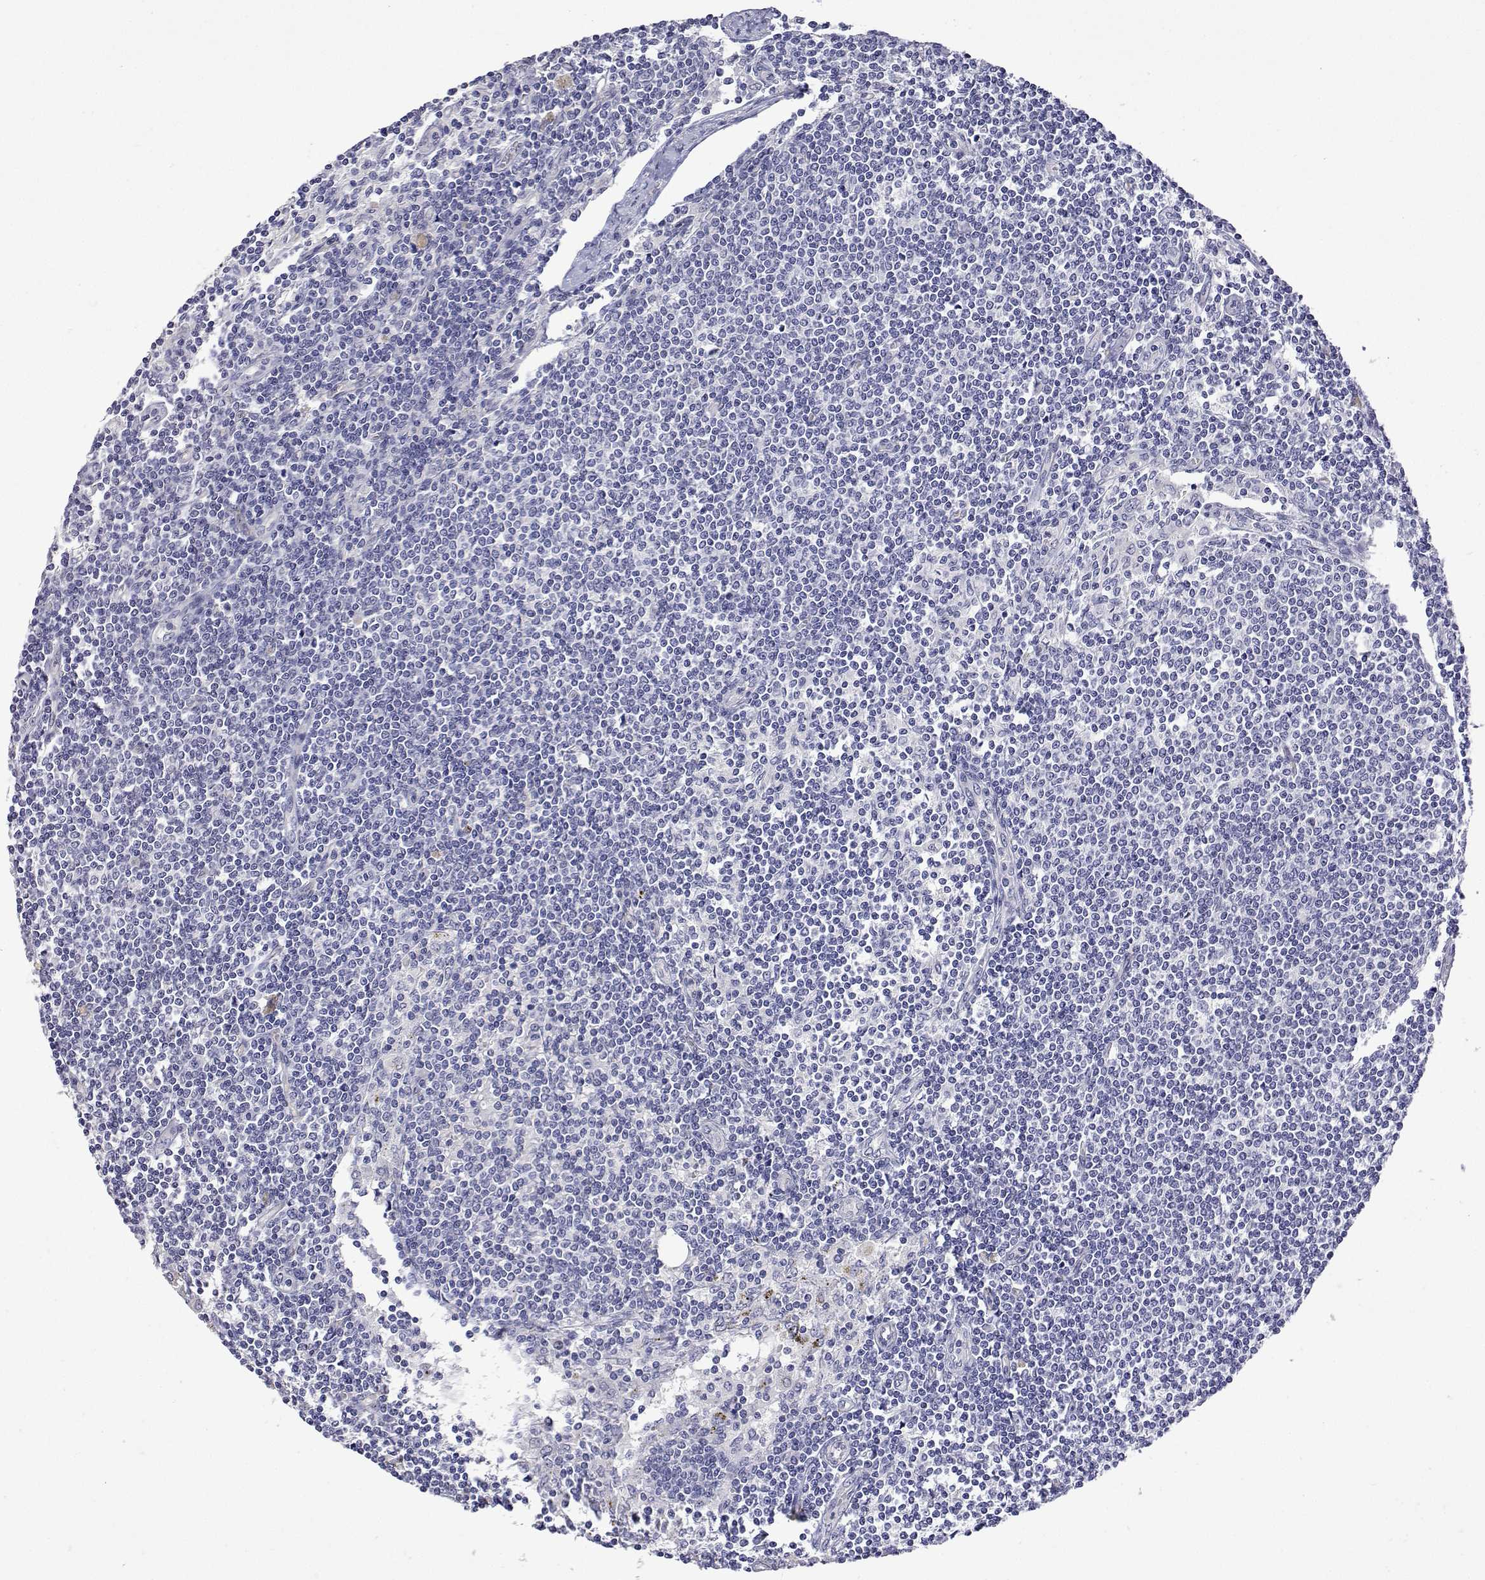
{"staining": {"intensity": "negative", "quantity": "none", "location": "none"}, "tissue": "lymph node", "cell_type": "Germinal center cells", "image_type": "normal", "snomed": [{"axis": "morphology", "description": "Normal tissue, NOS"}, {"axis": "topography", "description": "Lymph node"}], "caption": "The IHC photomicrograph has no significant positivity in germinal center cells of lymph node. (Brightfield microscopy of DAB IHC at high magnification).", "gene": "PLCB1", "patient": {"sex": "female", "age": 69}}